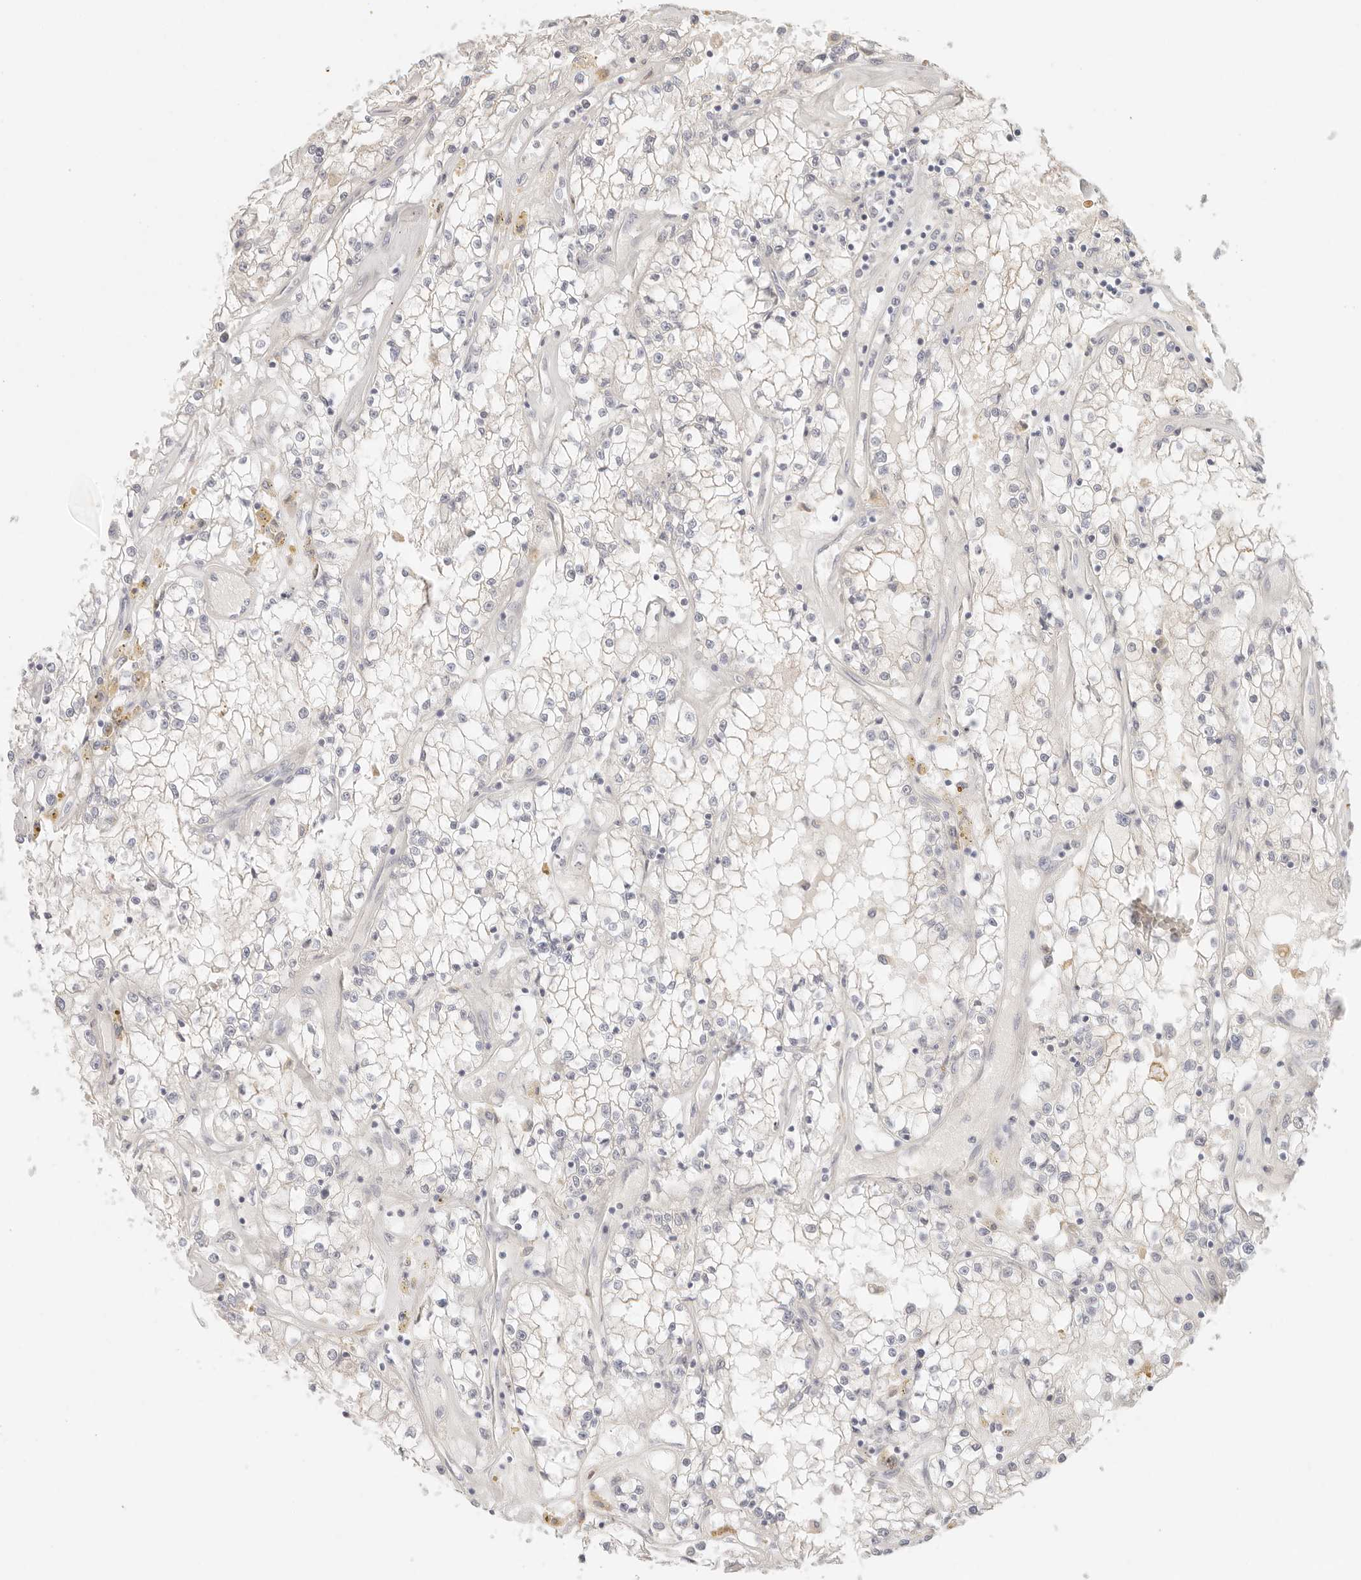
{"staining": {"intensity": "negative", "quantity": "none", "location": "none"}, "tissue": "renal cancer", "cell_type": "Tumor cells", "image_type": "cancer", "snomed": [{"axis": "morphology", "description": "Adenocarcinoma, NOS"}, {"axis": "topography", "description": "Kidney"}], "caption": "Tumor cells are negative for protein expression in human renal cancer.", "gene": "SPHK1", "patient": {"sex": "male", "age": 56}}